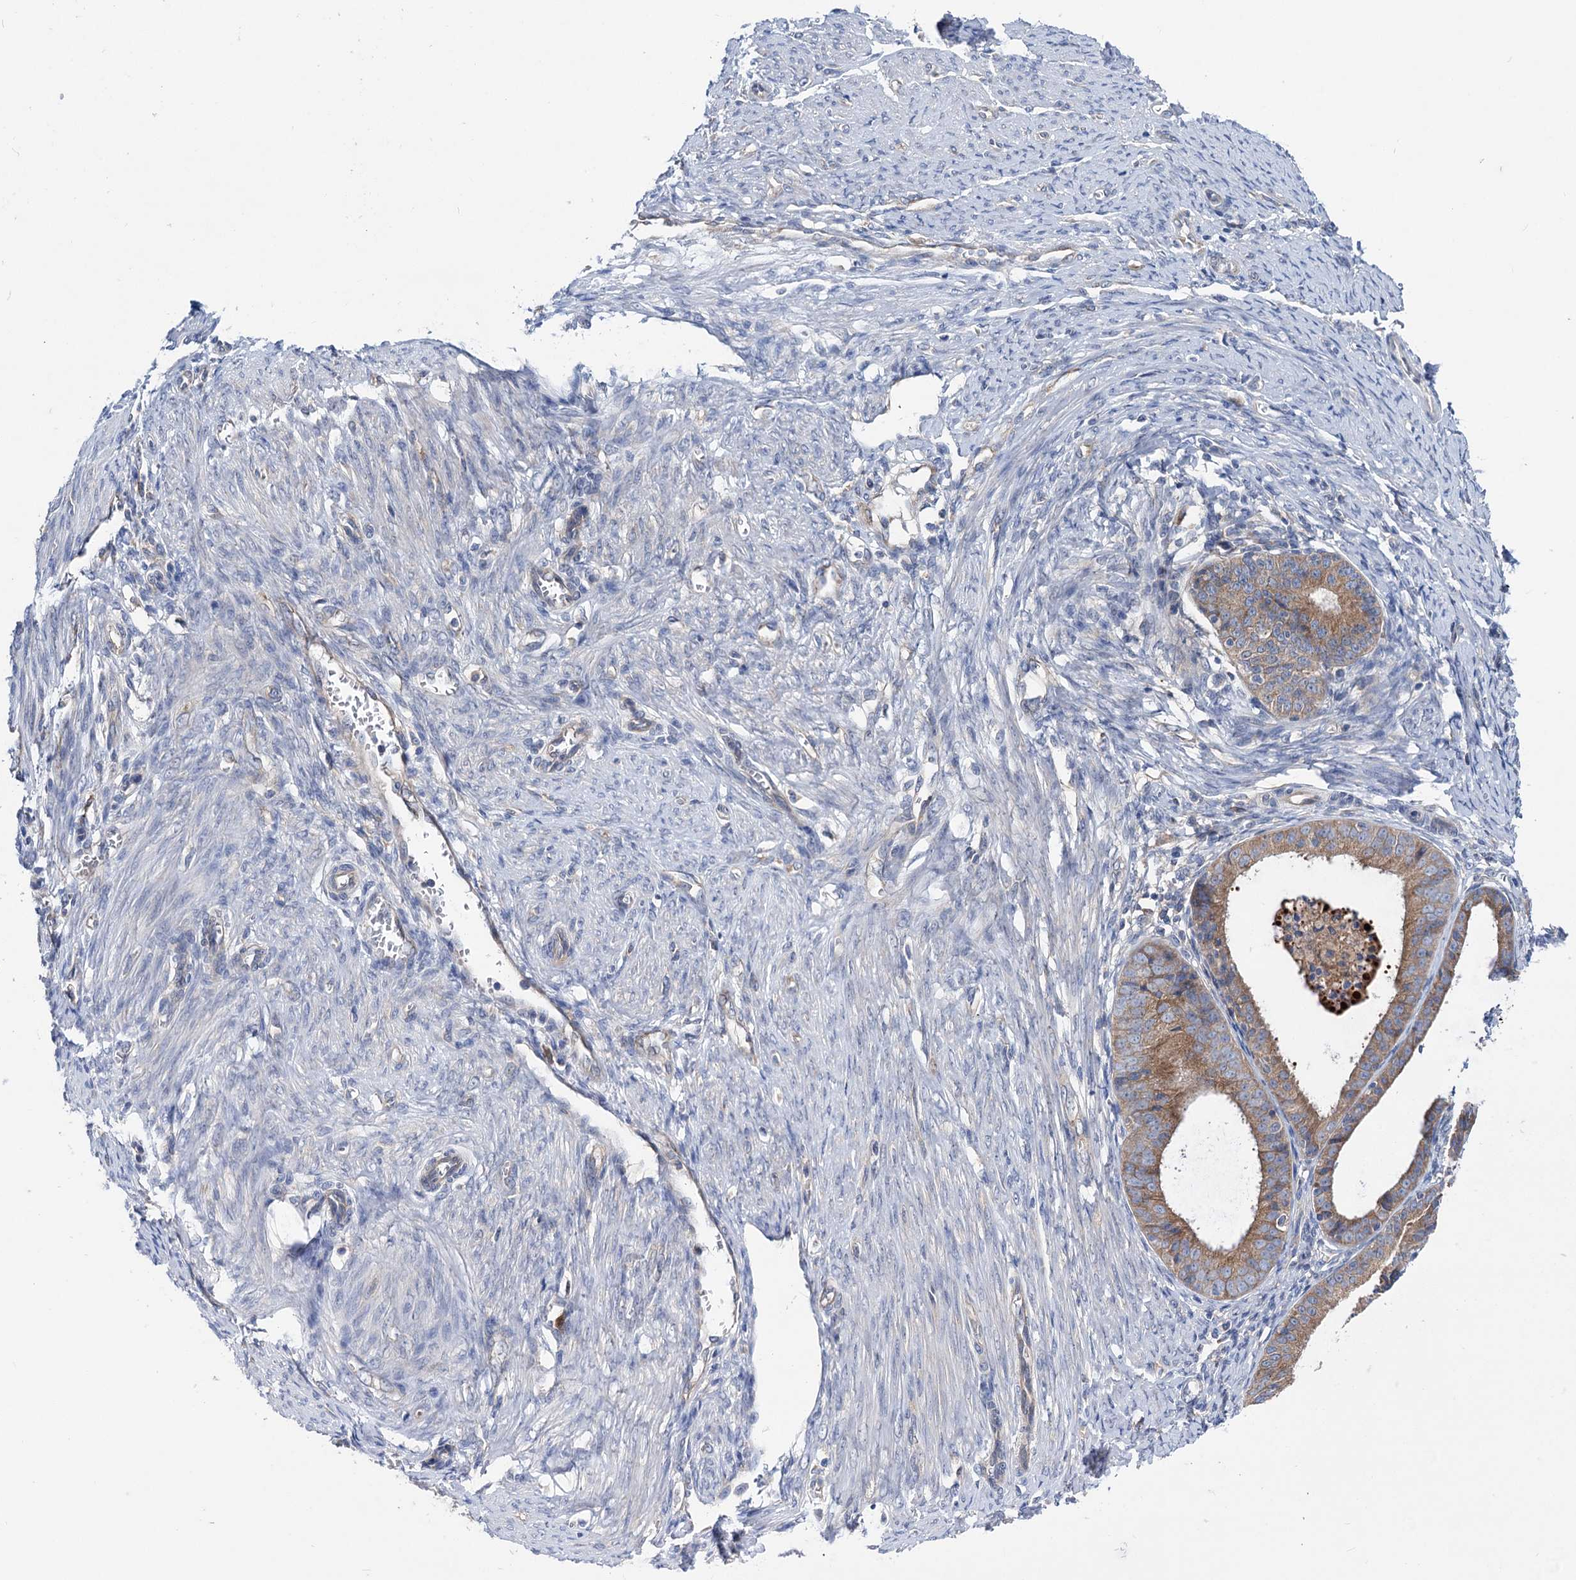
{"staining": {"intensity": "moderate", "quantity": ">75%", "location": "cytoplasmic/membranous"}, "tissue": "endometrial cancer", "cell_type": "Tumor cells", "image_type": "cancer", "snomed": [{"axis": "morphology", "description": "Adenocarcinoma, NOS"}, {"axis": "topography", "description": "Endometrium"}], "caption": "Immunohistochemistry histopathology image of human endometrial cancer stained for a protein (brown), which exhibits medium levels of moderate cytoplasmic/membranous positivity in about >75% of tumor cells.", "gene": "ZNRD2", "patient": {"sex": "female", "age": 51}}